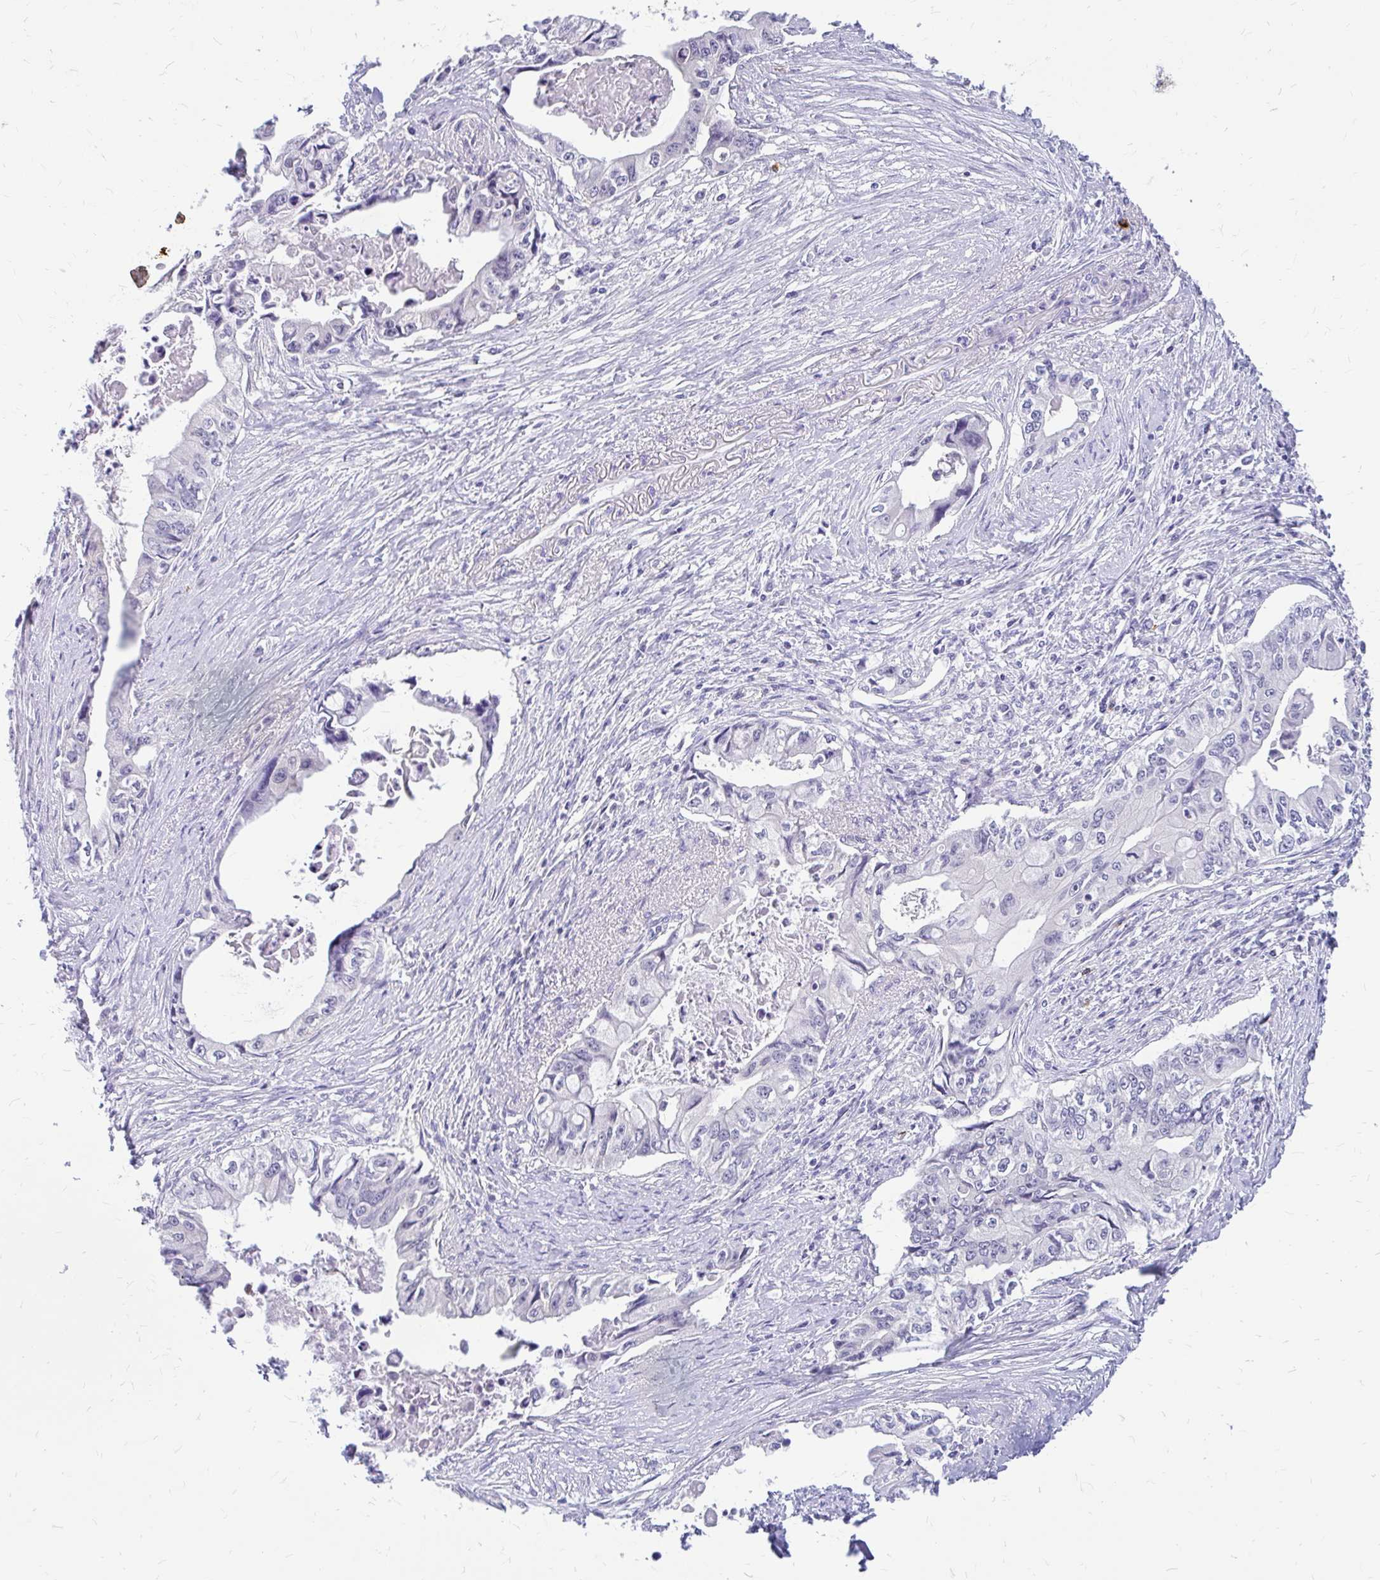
{"staining": {"intensity": "negative", "quantity": "none", "location": "none"}, "tissue": "pancreatic cancer", "cell_type": "Tumor cells", "image_type": "cancer", "snomed": [{"axis": "morphology", "description": "Adenocarcinoma, NOS"}, {"axis": "topography", "description": "Pancreas"}], "caption": "This is an immunohistochemistry photomicrograph of human adenocarcinoma (pancreatic). There is no staining in tumor cells.", "gene": "MAP1LC3A", "patient": {"sex": "male", "age": 66}}